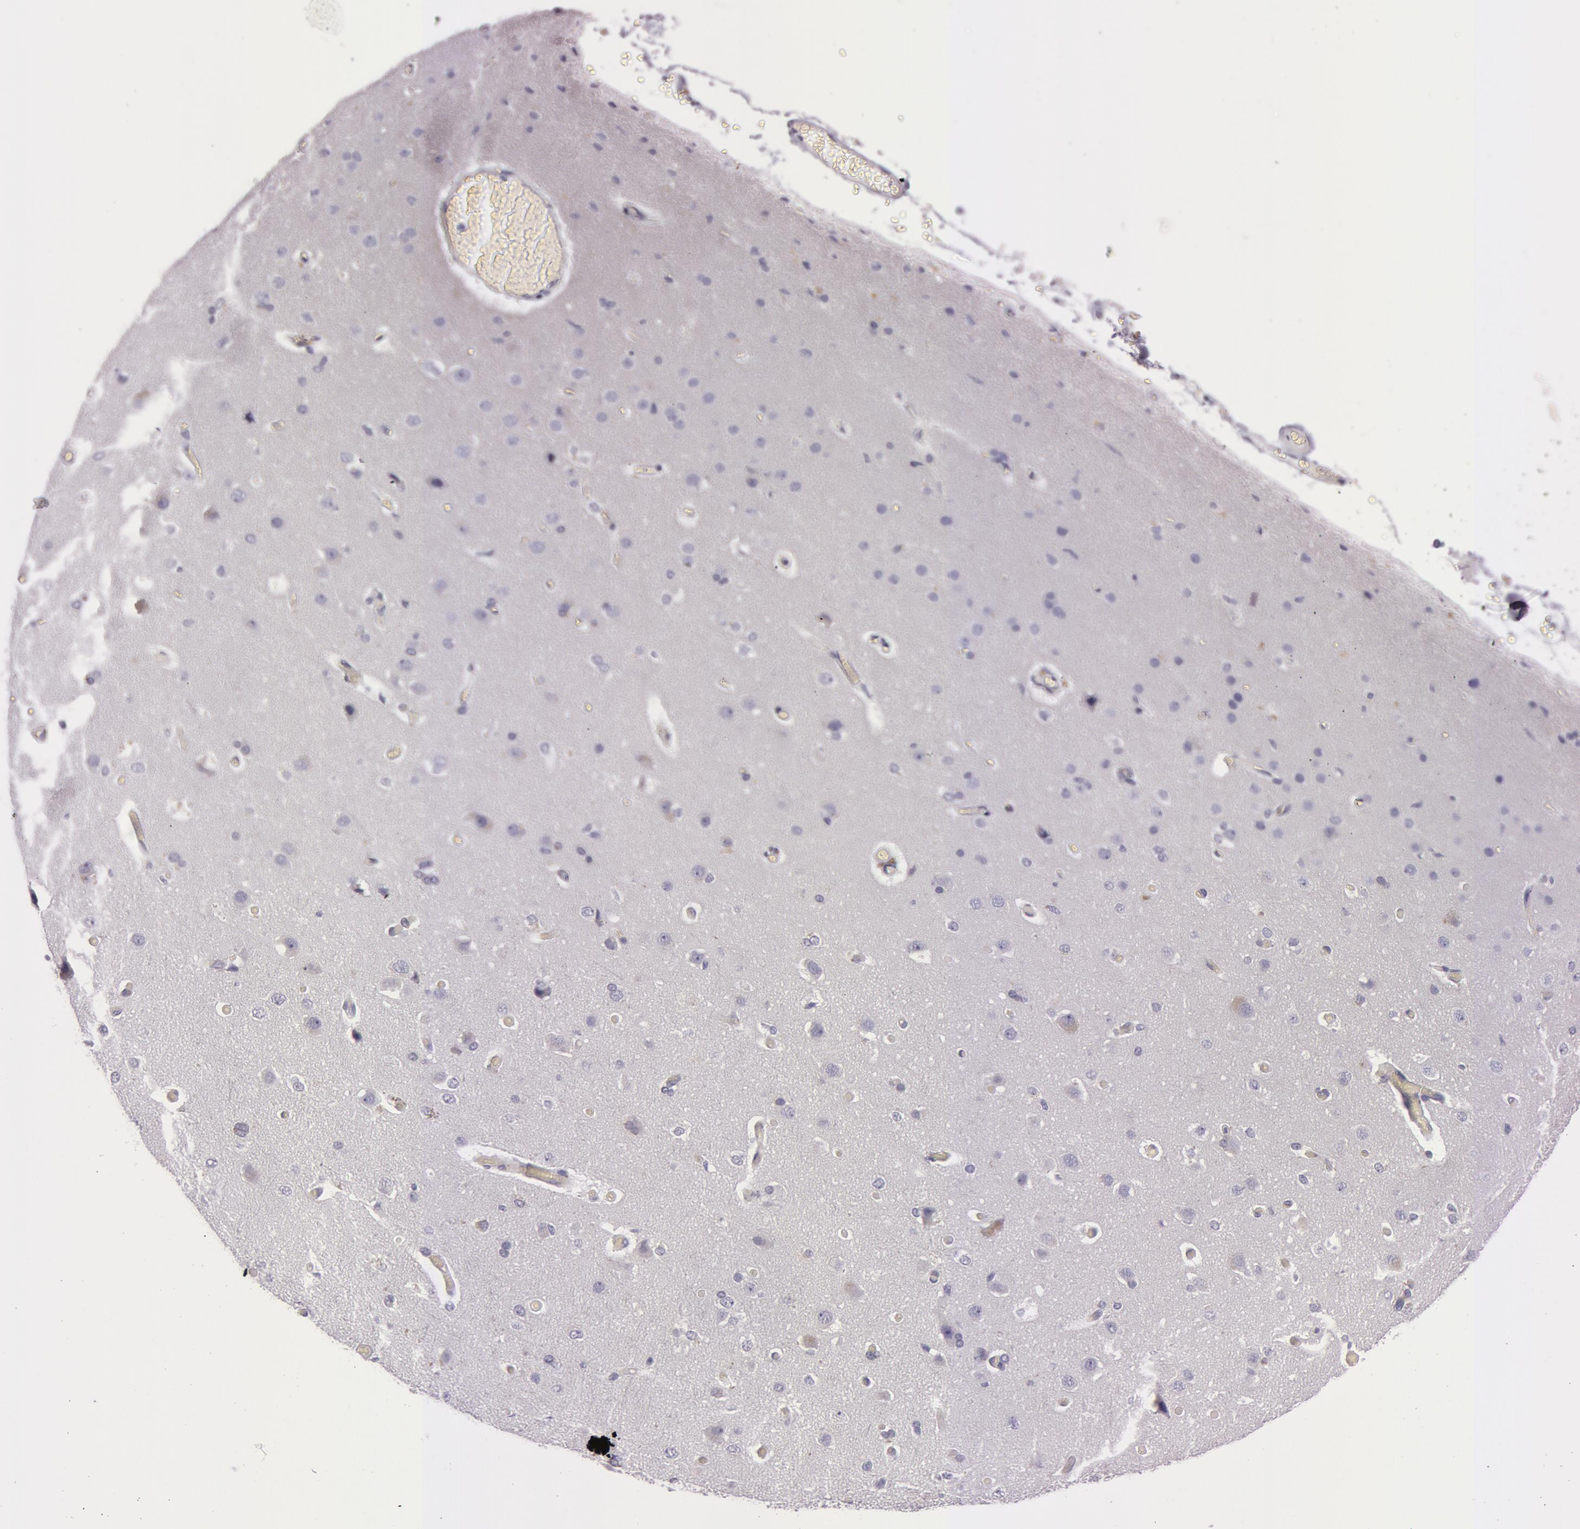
{"staining": {"intensity": "negative", "quantity": "none", "location": "none"}, "tissue": "cerebral cortex", "cell_type": "Endothelial cells", "image_type": "normal", "snomed": [{"axis": "morphology", "description": "Normal tissue, NOS"}, {"axis": "morphology", "description": "Glioma, malignant, High grade"}, {"axis": "topography", "description": "Cerebral cortex"}], "caption": "There is no significant positivity in endothelial cells of cerebral cortex. (Stains: DAB IHC with hematoxylin counter stain, Microscopy: brightfield microscopy at high magnification).", "gene": "IL1RN", "patient": {"sex": "male", "age": 77}}